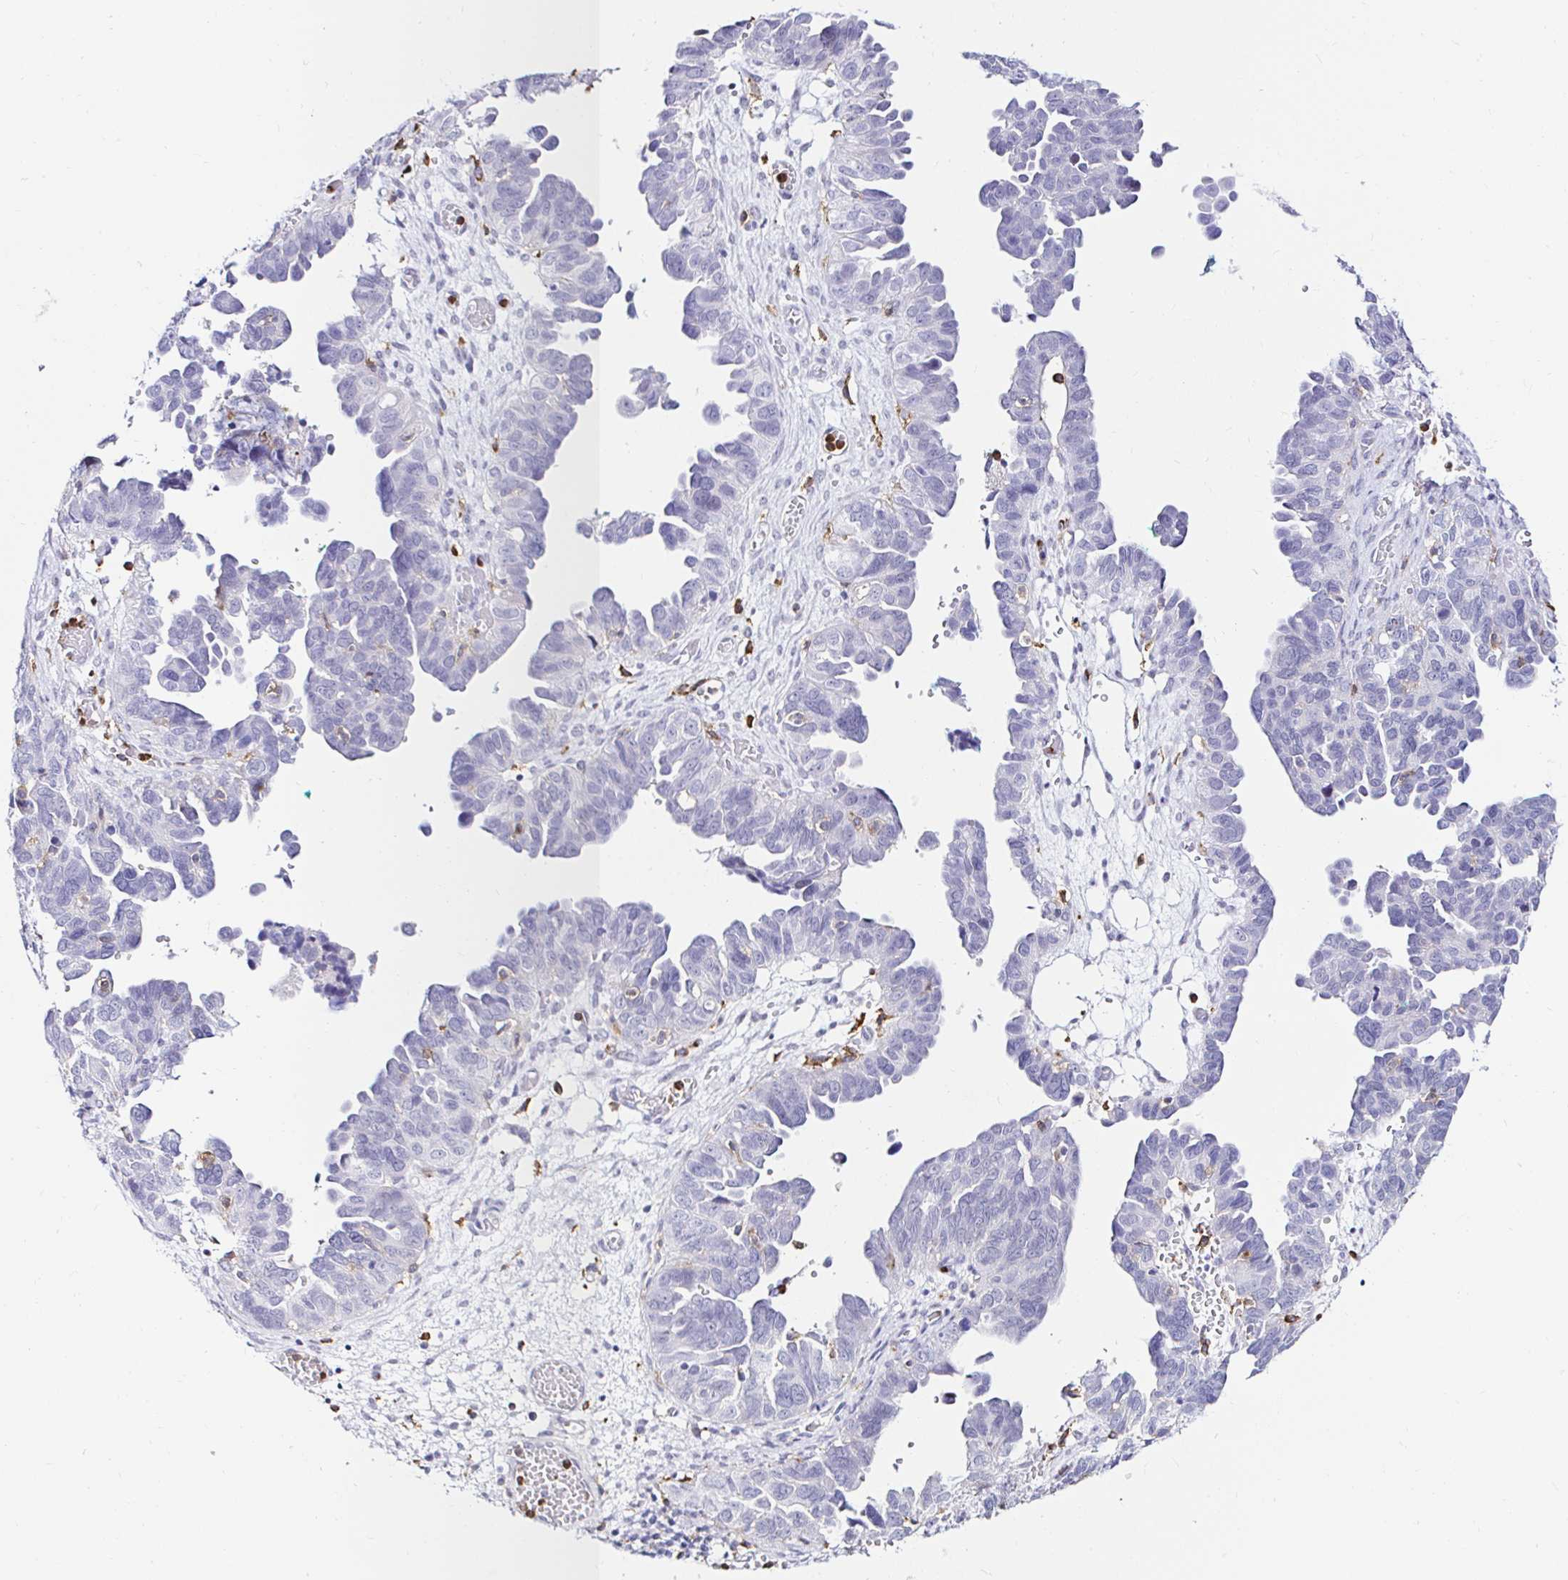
{"staining": {"intensity": "negative", "quantity": "none", "location": "none"}, "tissue": "ovarian cancer", "cell_type": "Tumor cells", "image_type": "cancer", "snomed": [{"axis": "morphology", "description": "Cystadenocarcinoma, serous, NOS"}, {"axis": "topography", "description": "Ovary"}], "caption": "The histopathology image reveals no staining of tumor cells in ovarian serous cystadenocarcinoma.", "gene": "CYBB", "patient": {"sex": "female", "age": 64}}